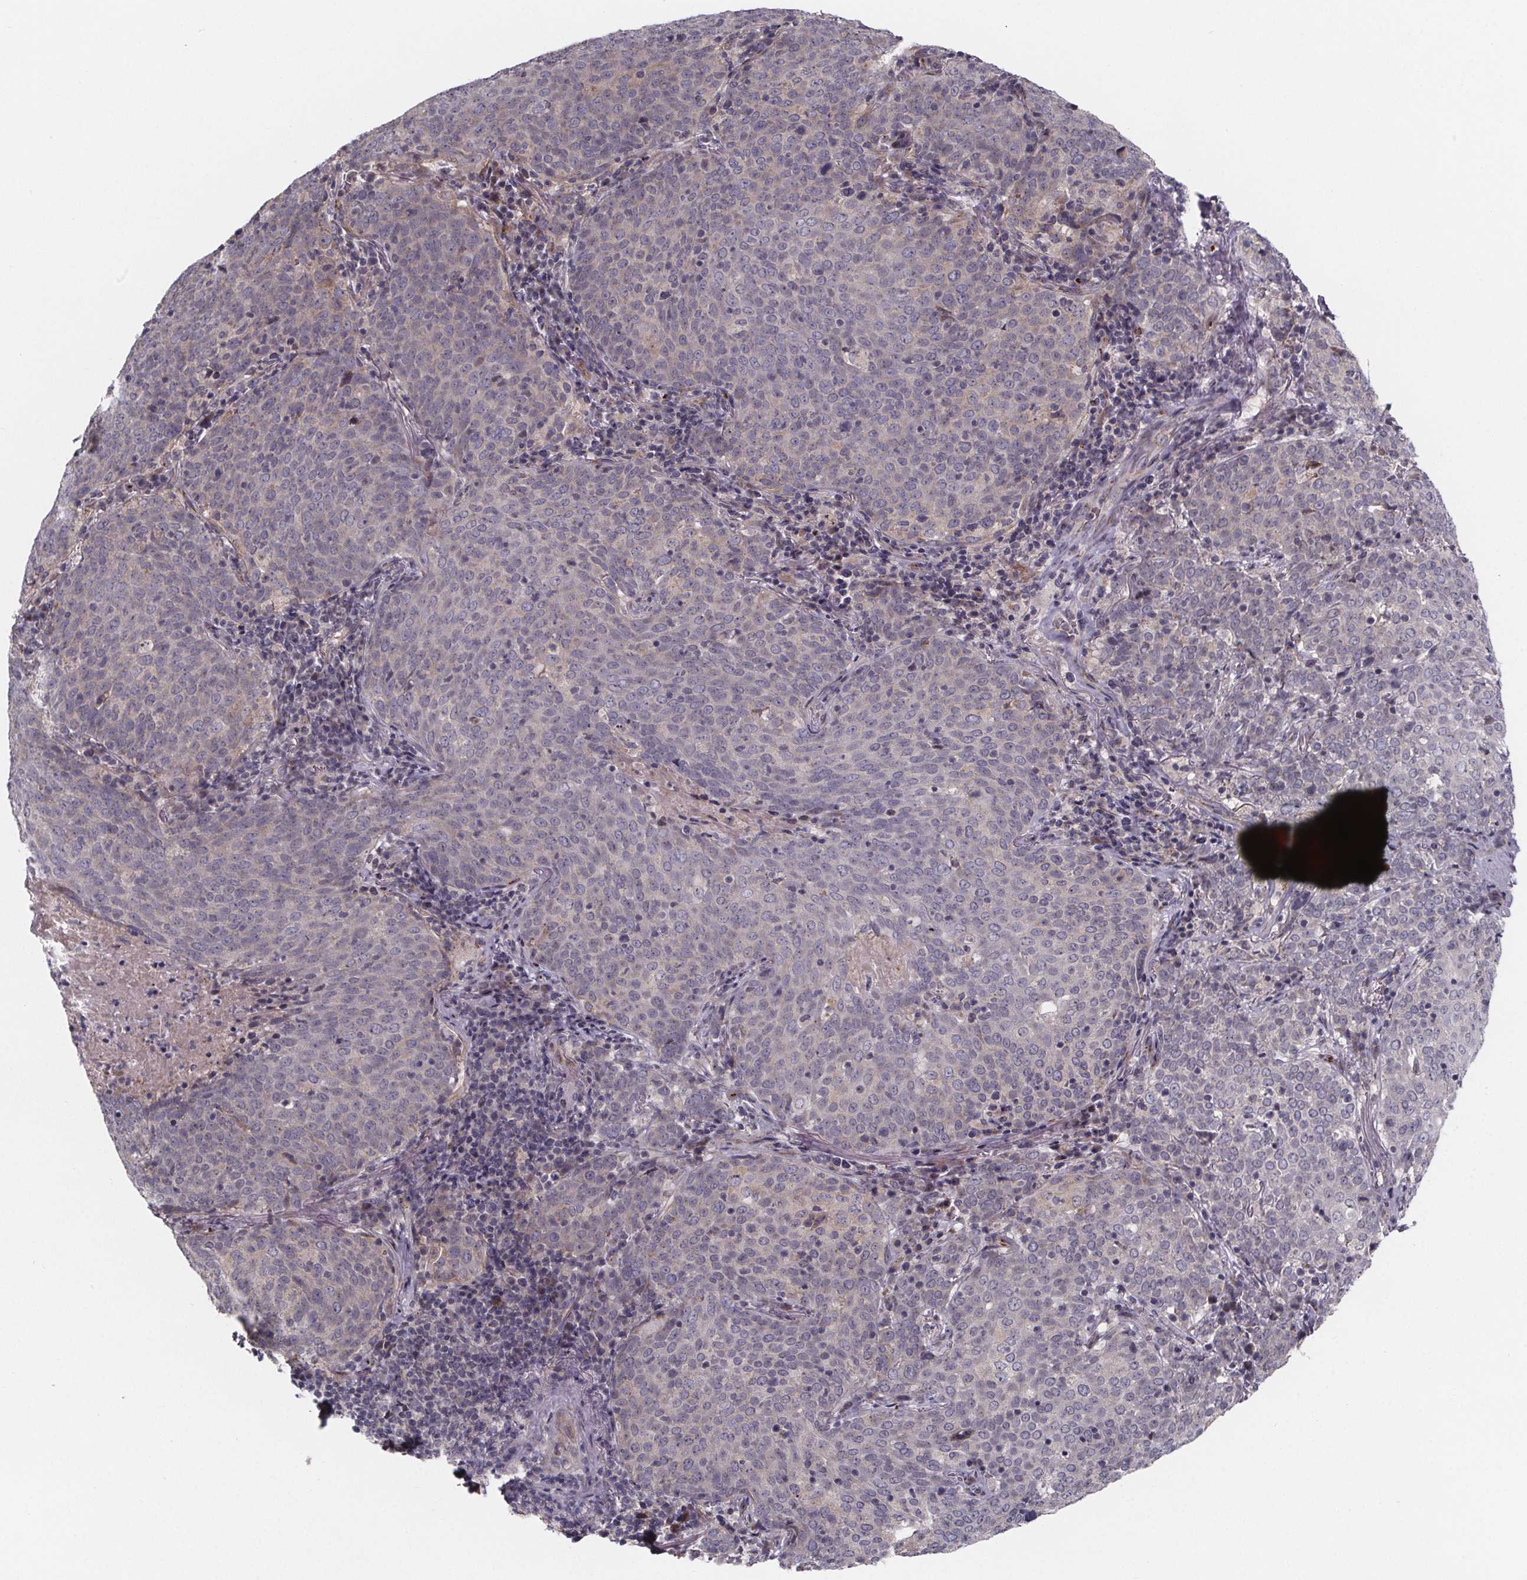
{"staining": {"intensity": "negative", "quantity": "none", "location": "none"}, "tissue": "lung cancer", "cell_type": "Tumor cells", "image_type": "cancer", "snomed": [{"axis": "morphology", "description": "Squamous cell carcinoma, NOS"}, {"axis": "topography", "description": "Lung"}], "caption": "There is no significant expression in tumor cells of squamous cell carcinoma (lung). (Stains: DAB (3,3'-diaminobenzidine) IHC with hematoxylin counter stain, Microscopy: brightfield microscopy at high magnification).", "gene": "NDST1", "patient": {"sex": "male", "age": 82}}